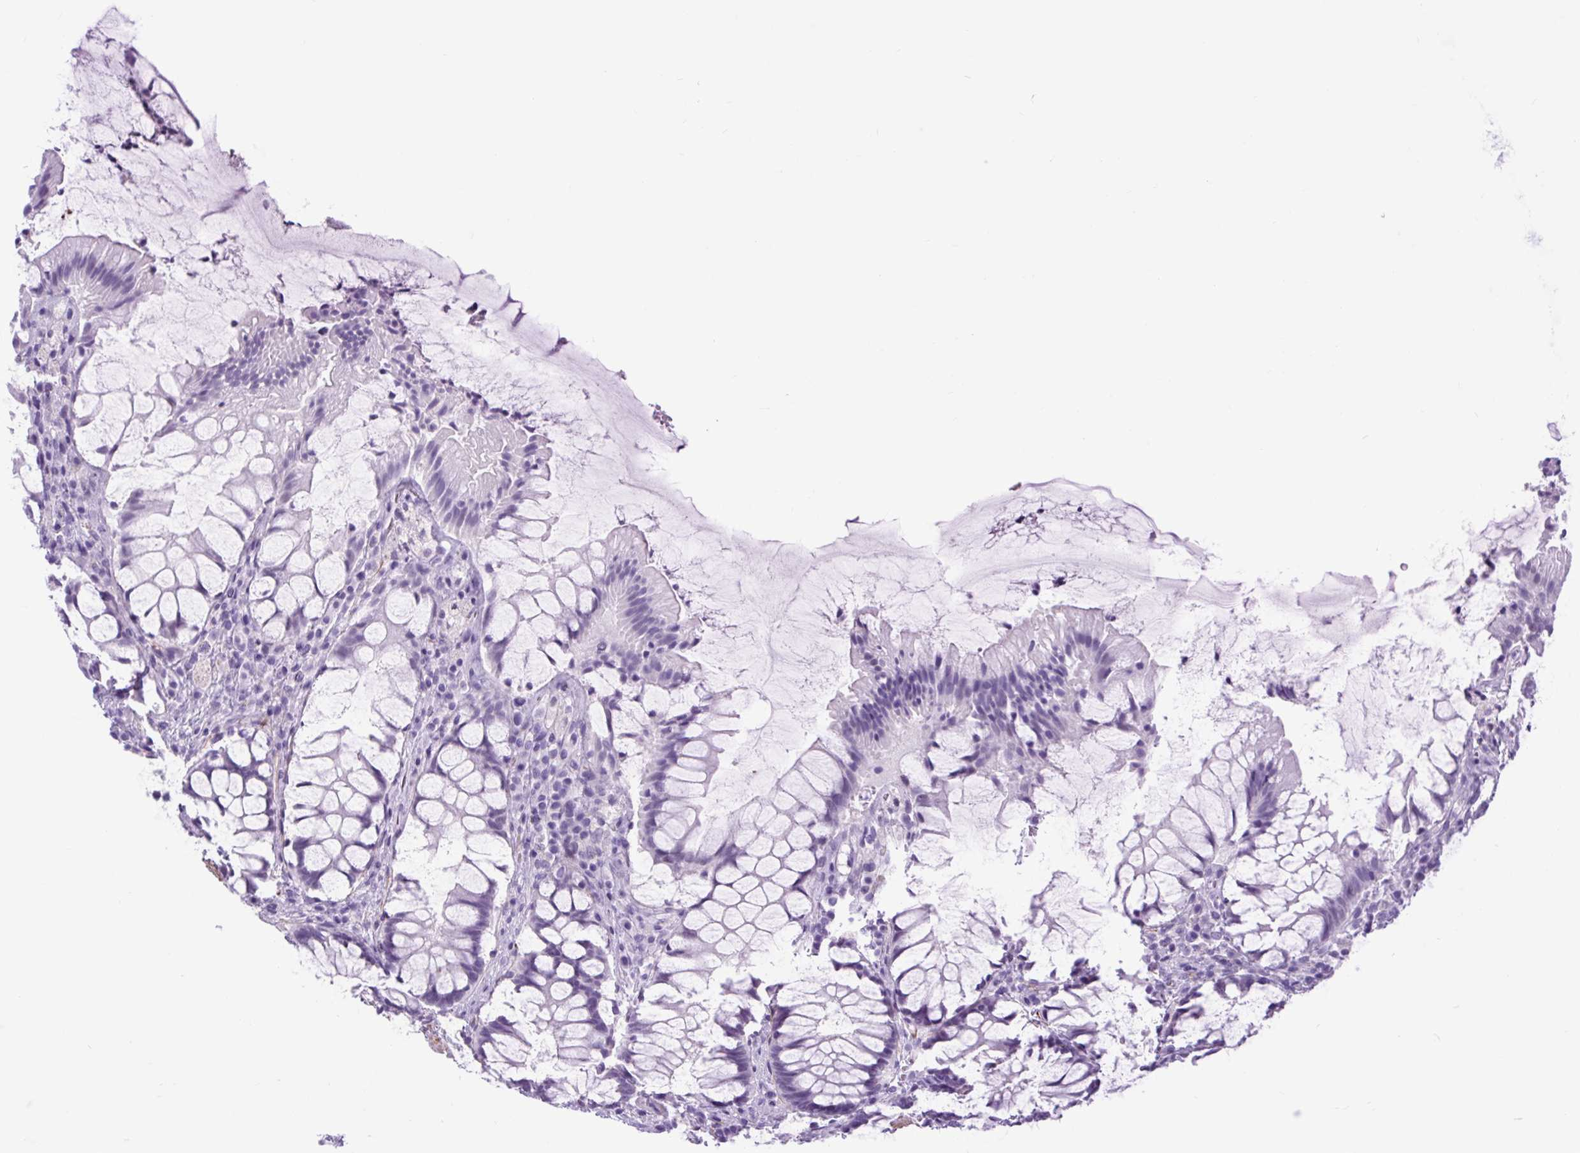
{"staining": {"intensity": "negative", "quantity": "none", "location": "none"}, "tissue": "rectum", "cell_type": "Glandular cells", "image_type": "normal", "snomed": [{"axis": "morphology", "description": "Normal tissue, NOS"}, {"axis": "topography", "description": "Rectum"}], "caption": "Rectum stained for a protein using immunohistochemistry (IHC) reveals no staining glandular cells.", "gene": "DPP6", "patient": {"sex": "female", "age": 58}}